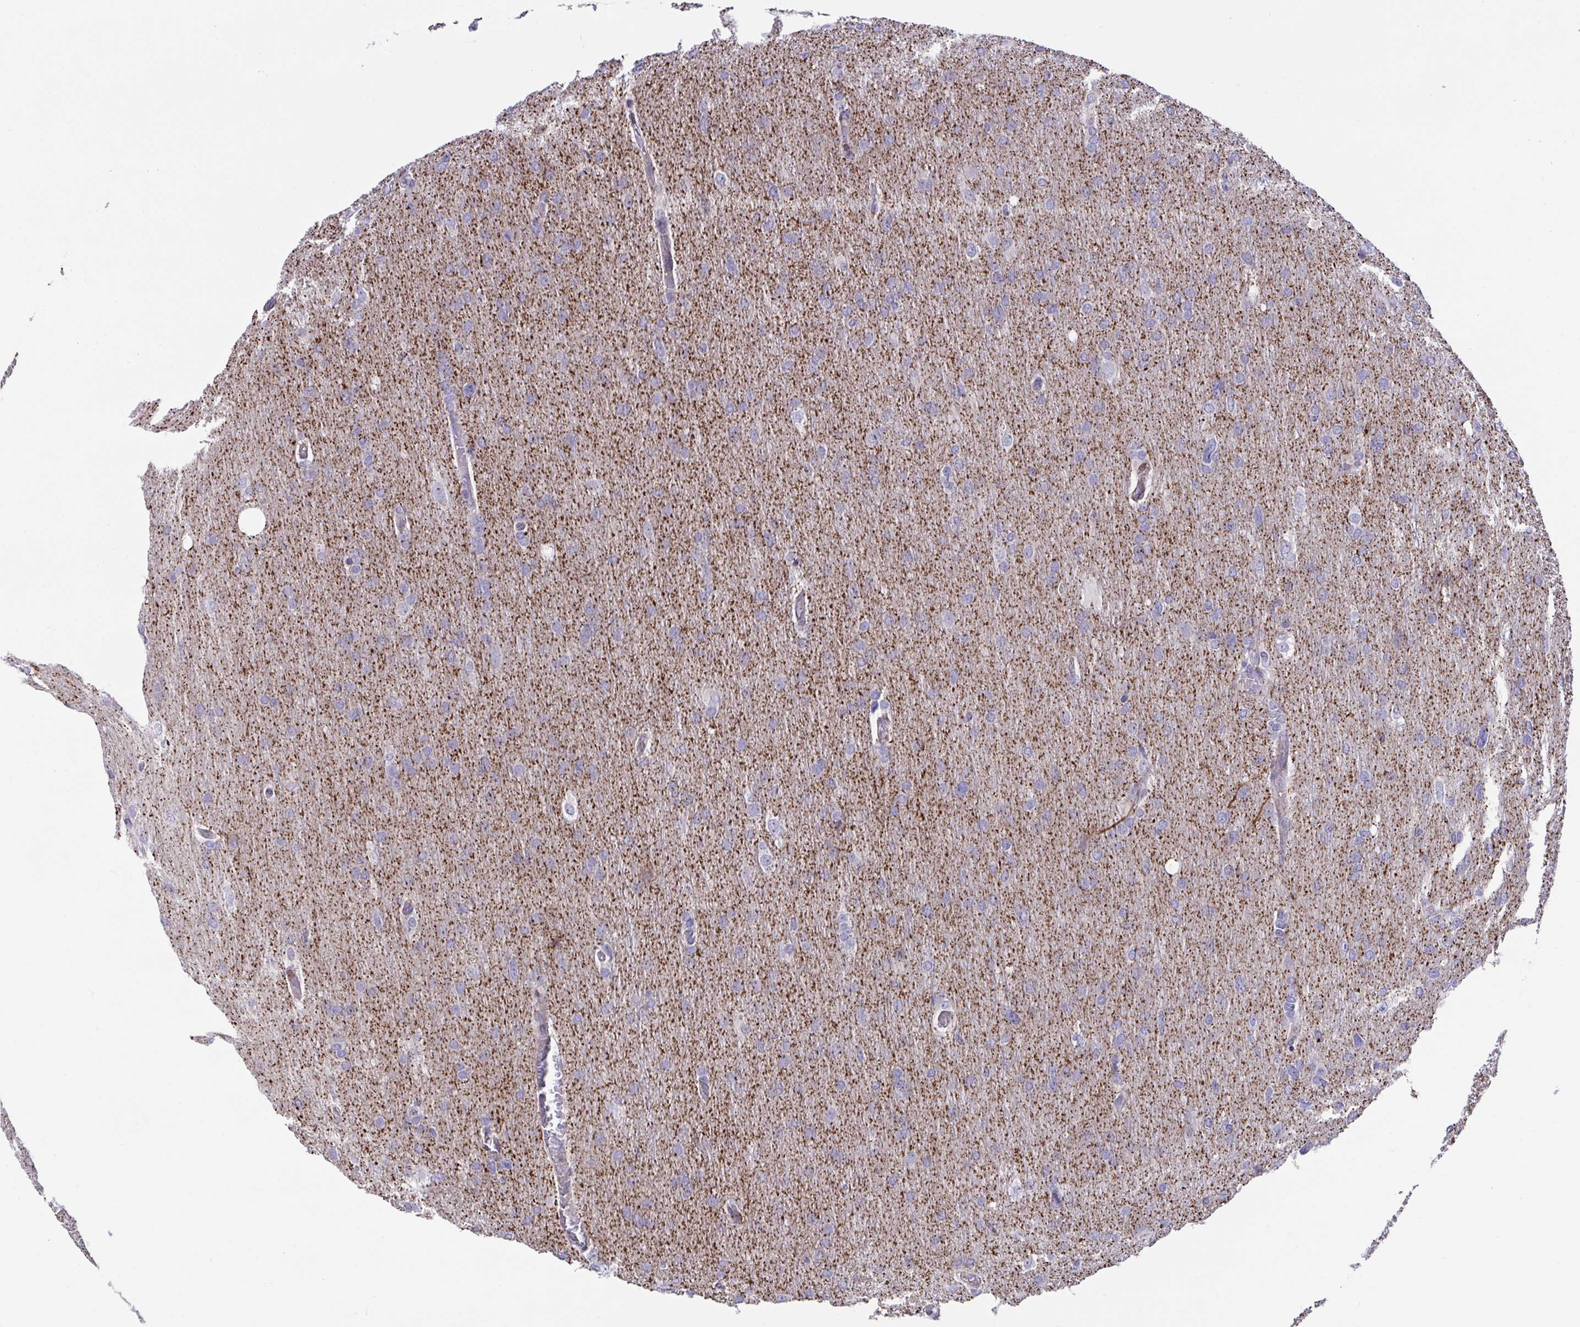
{"staining": {"intensity": "negative", "quantity": "none", "location": "none"}, "tissue": "glioma", "cell_type": "Tumor cells", "image_type": "cancer", "snomed": [{"axis": "morphology", "description": "Glioma, malignant, High grade"}, {"axis": "topography", "description": "Brain"}], "caption": "Tumor cells are negative for brown protein staining in malignant glioma (high-grade).", "gene": "PPIH", "patient": {"sex": "male", "age": 53}}